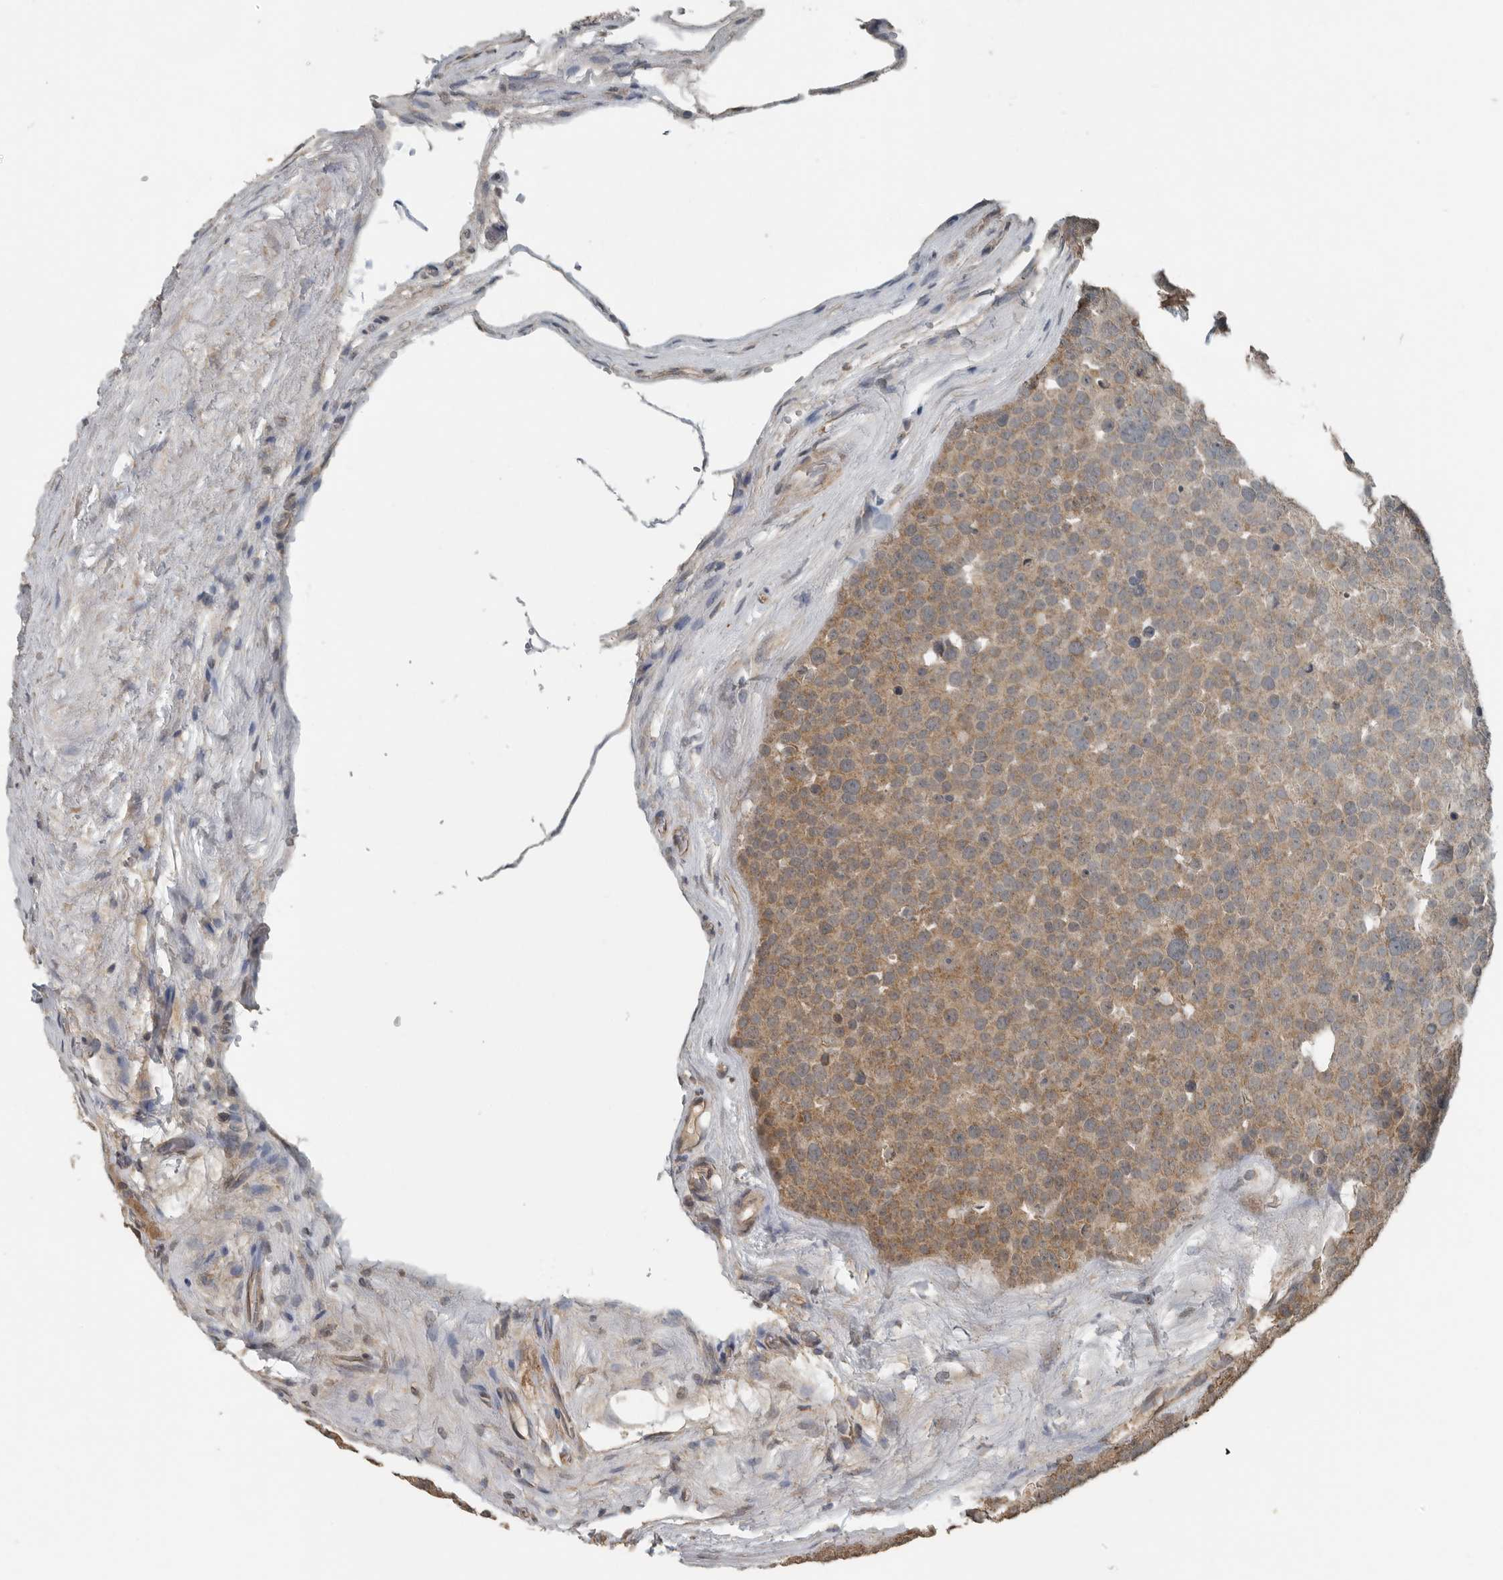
{"staining": {"intensity": "moderate", "quantity": ">75%", "location": "cytoplasmic/membranous"}, "tissue": "testis cancer", "cell_type": "Tumor cells", "image_type": "cancer", "snomed": [{"axis": "morphology", "description": "Seminoma, NOS"}, {"axis": "topography", "description": "Testis"}], "caption": "A high-resolution micrograph shows immunohistochemistry (IHC) staining of seminoma (testis), which demonstrates moderate cytoplasmic/membranous staining in approximately >75% of tumor cells.", "gene": "AFAP1", "patient": {"sex": "male", "age": 71}}